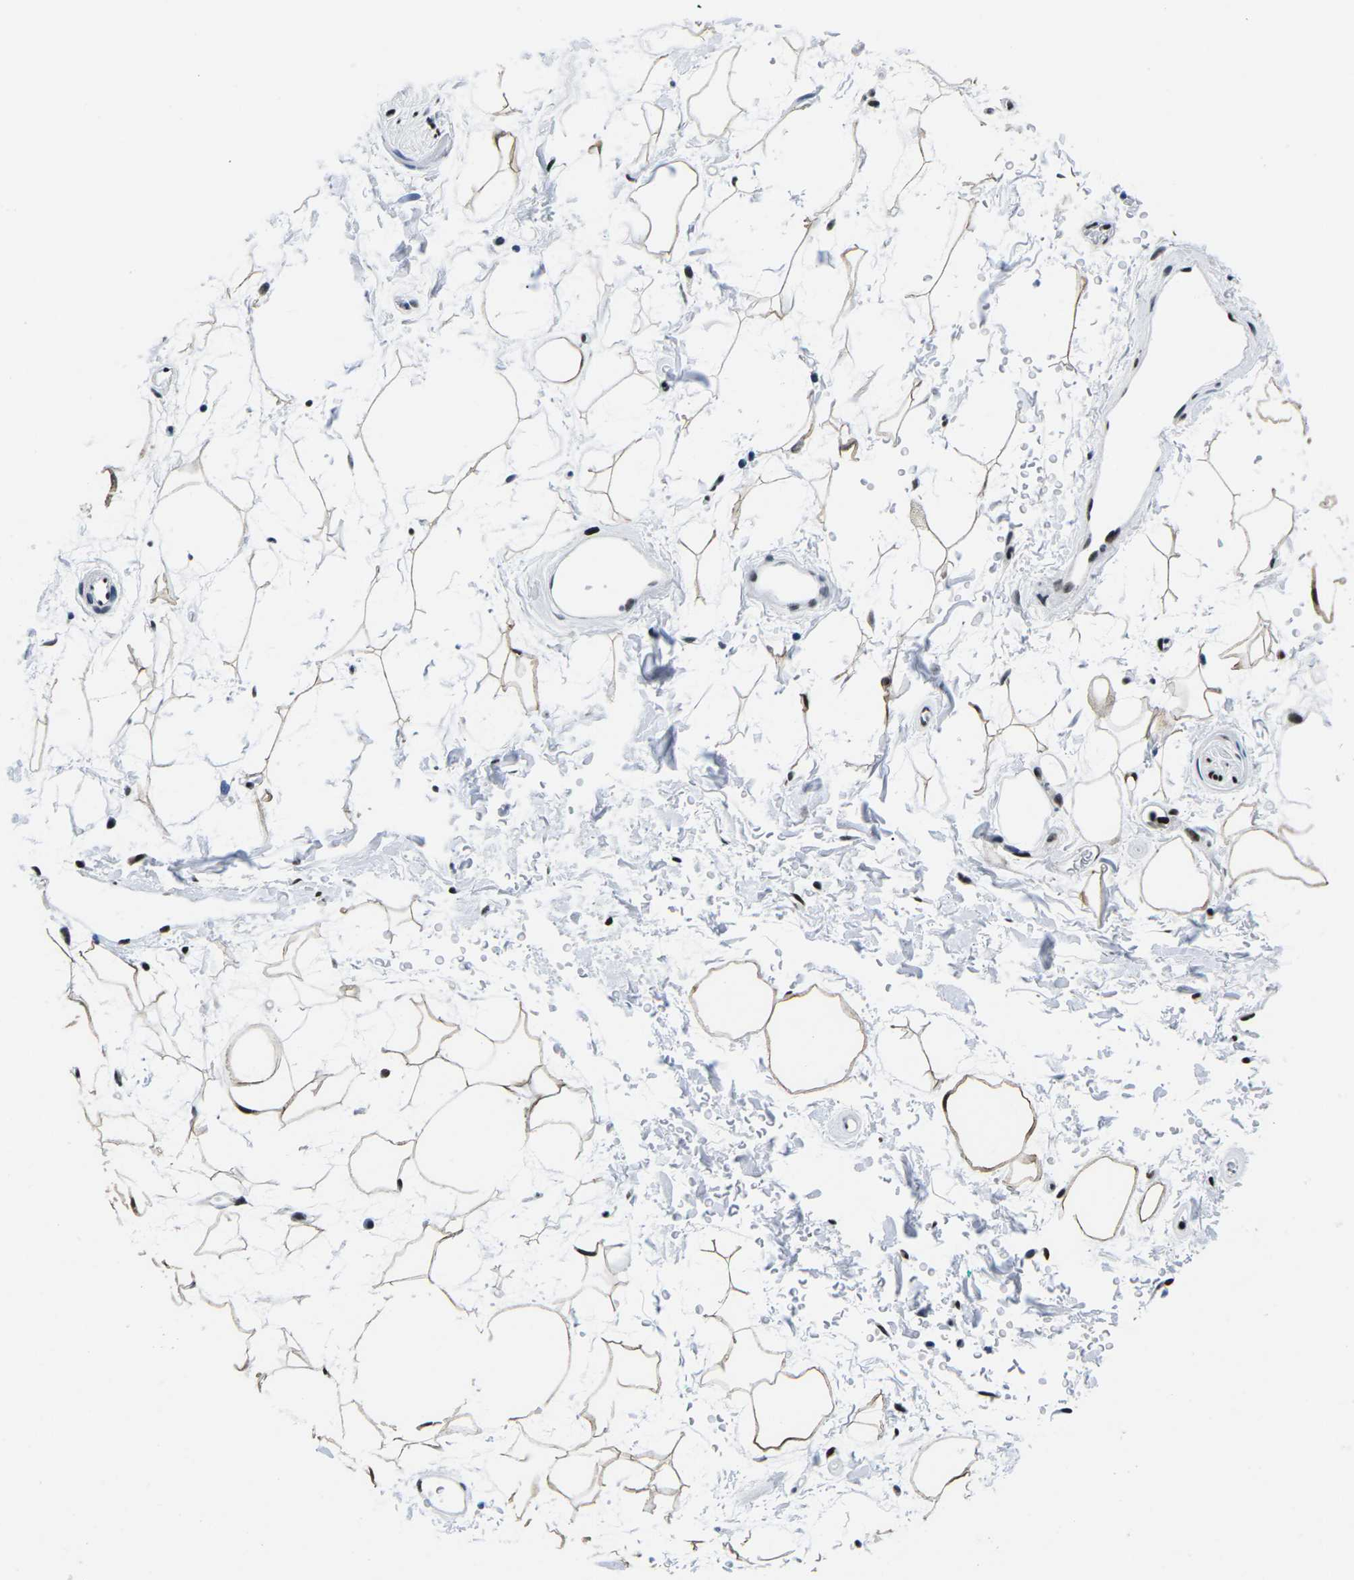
{"staining": {"intensity": "moderate", "quantity": ">75%", "location": "nuclear"}, "tissue": "adipose tissue", "cell_type": "Adipocytes", "image_type": "normal", "snomed": [{"axis": "morphology", "description": "Normal tissue, NOS"}, {"axis": "topography", "description": "Soft tissue"}], "caption": "Immunohistochemical staining of benign human adipose tissue shows >75% levels of moderate nuclear protein staining in approximately >75% of adipocytes.", "gene": "ATF1", "patient": {"sex": "male", "age": 72}}